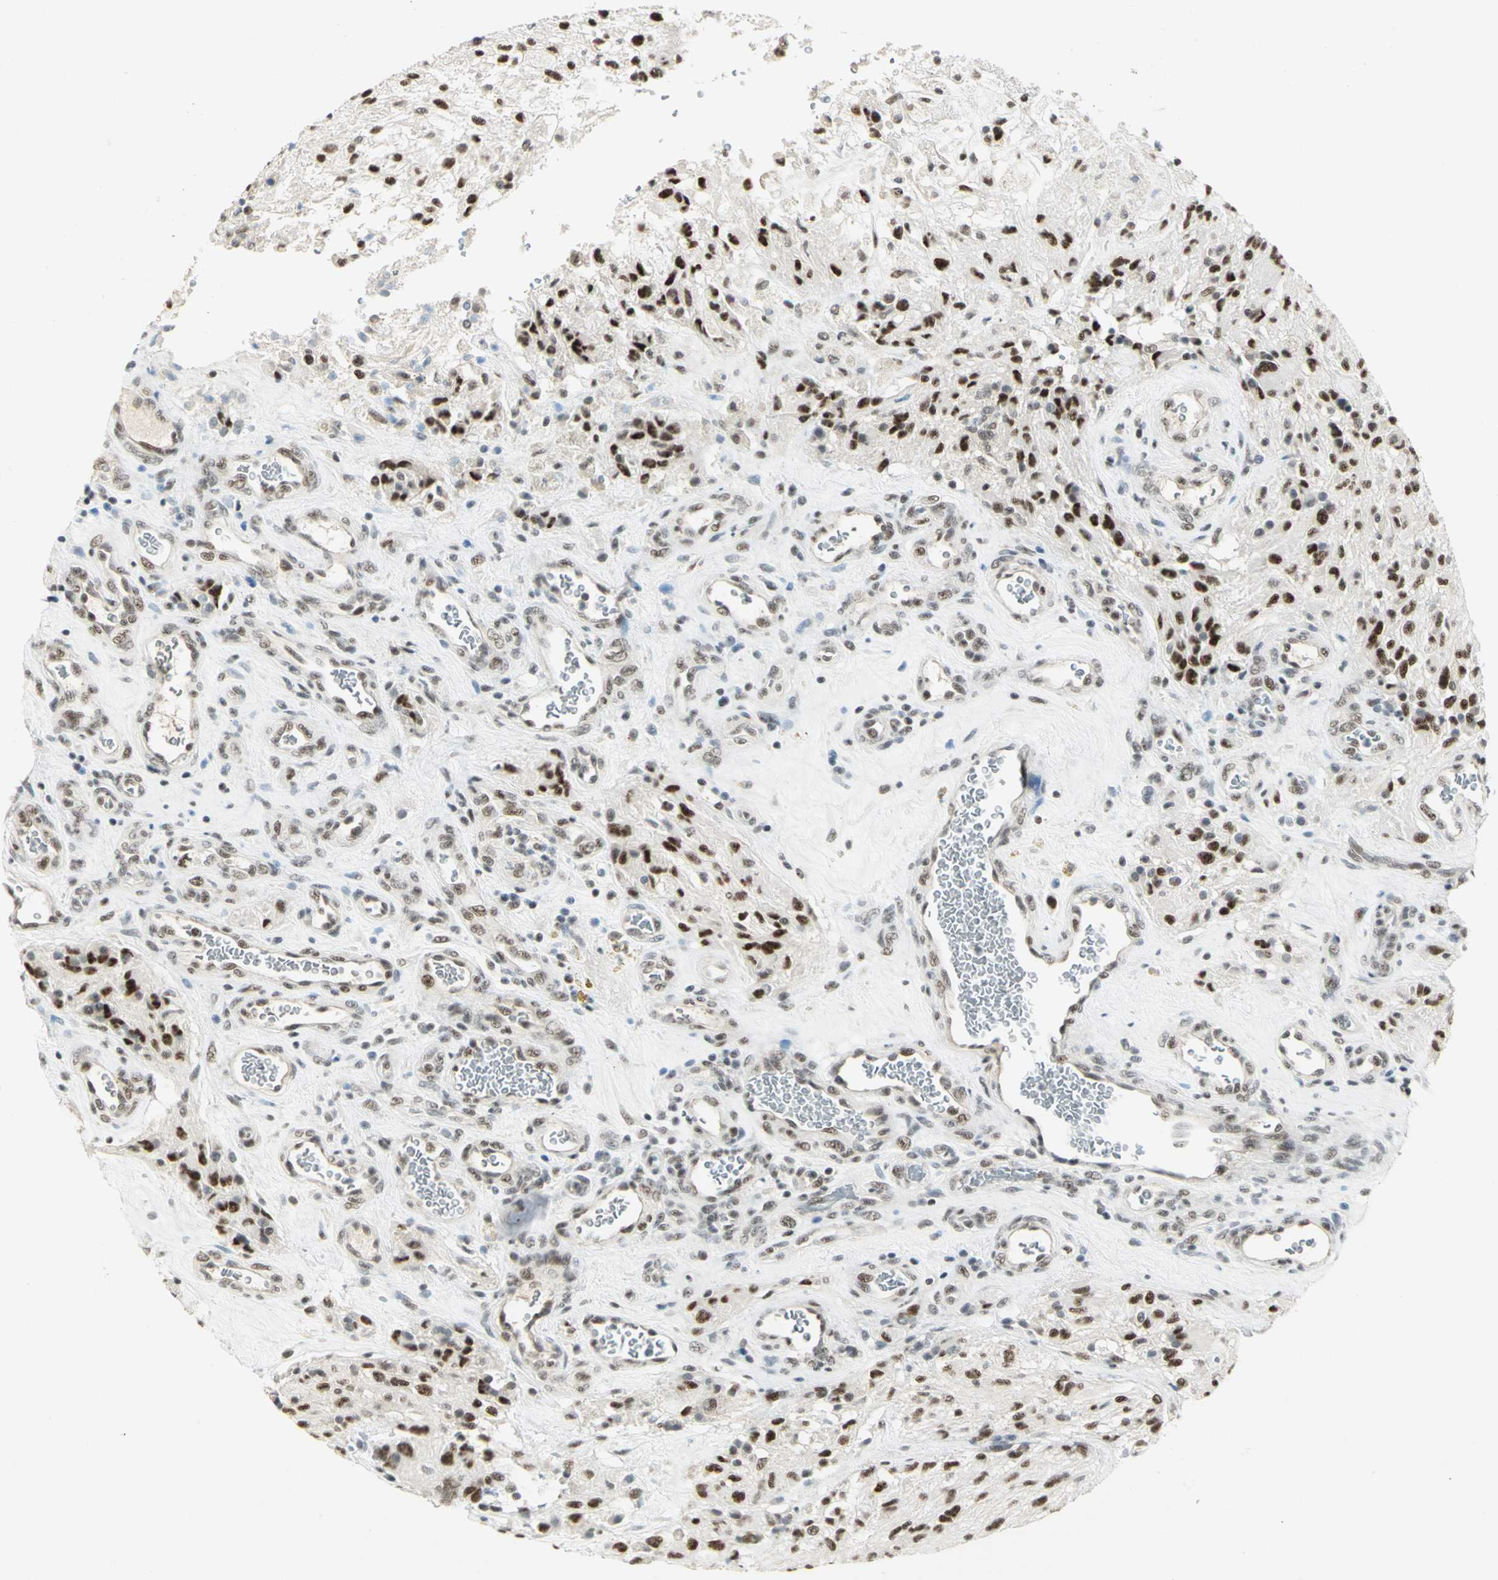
{"staining": {"intensity": "strong", "quantity": ">75%", "location": "nuclear"}, "tissue": "glioma", "cell_type": "Tumor cells", "image_type": "cancer", "snomed": [{"axis": "morphology", "description": "Normal tissue, NOS"}, {"axis": "morphology", "description": "Glioma, malignant, High grade"}, {"axis": "topography", "description": "Cerebral cortex"}], "caption": "The histopathology image displays a brown stain indicating the presence of a protein in the nuclear of tumor cells in glioma. (DAB = brown stain, brightfield microscopy at high magnification).", "gene": "CCNT1", "patient": {"sex": "male", "age": 56}}